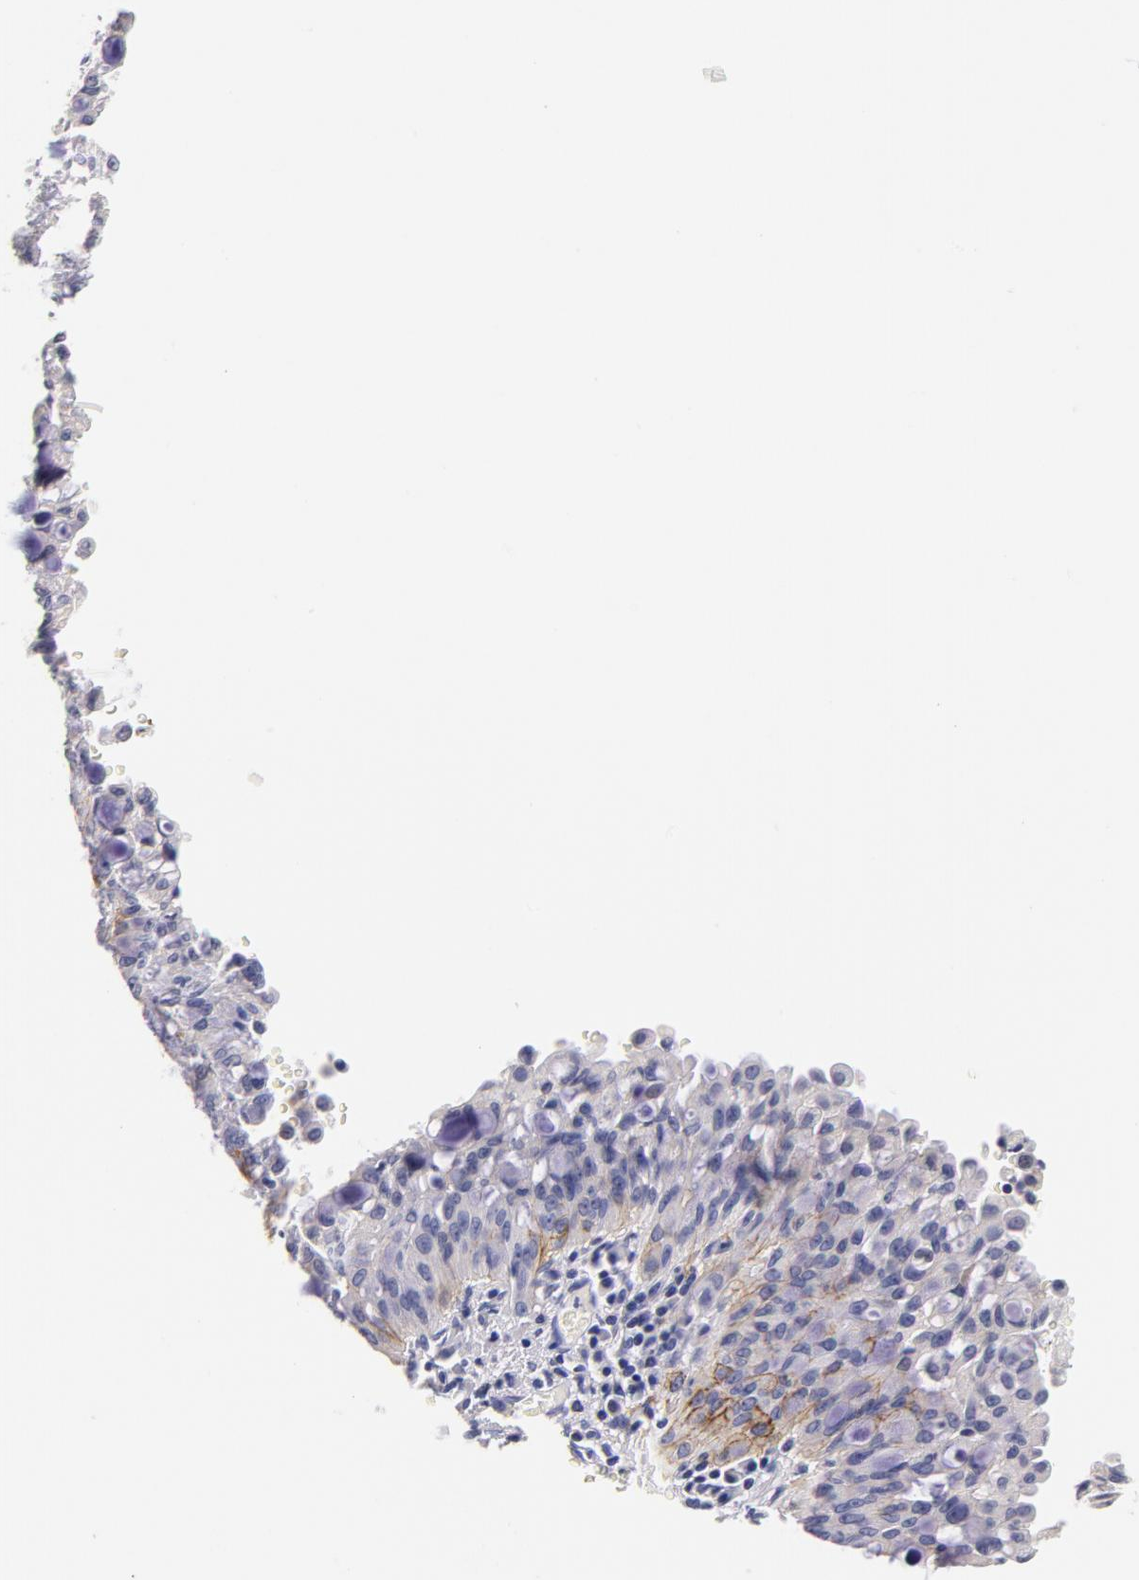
{"staining": {"intensity": "strong", "quantity": "<25%", "location": "cytoplasmic/membranous"}, "tissue": "lung cancer", "cell_type": "Tumor cells", "image_type": "cancer", "snomed": [{"axis": "morphology", "description": "Adenocarcinoma, NOS"}, {"axis": "topography", "description": "Lung"}], "caption": "A photomicrograph of lung cancer stained for a protein displays strong cytoplasmic/membranous brown staining in tumor cells. Immunohistochemistry (ihc) stains the protein in brown and the nuclei are stained blue.", "gene": "CD44", "patient": {"sex": "female", "age": 44}}